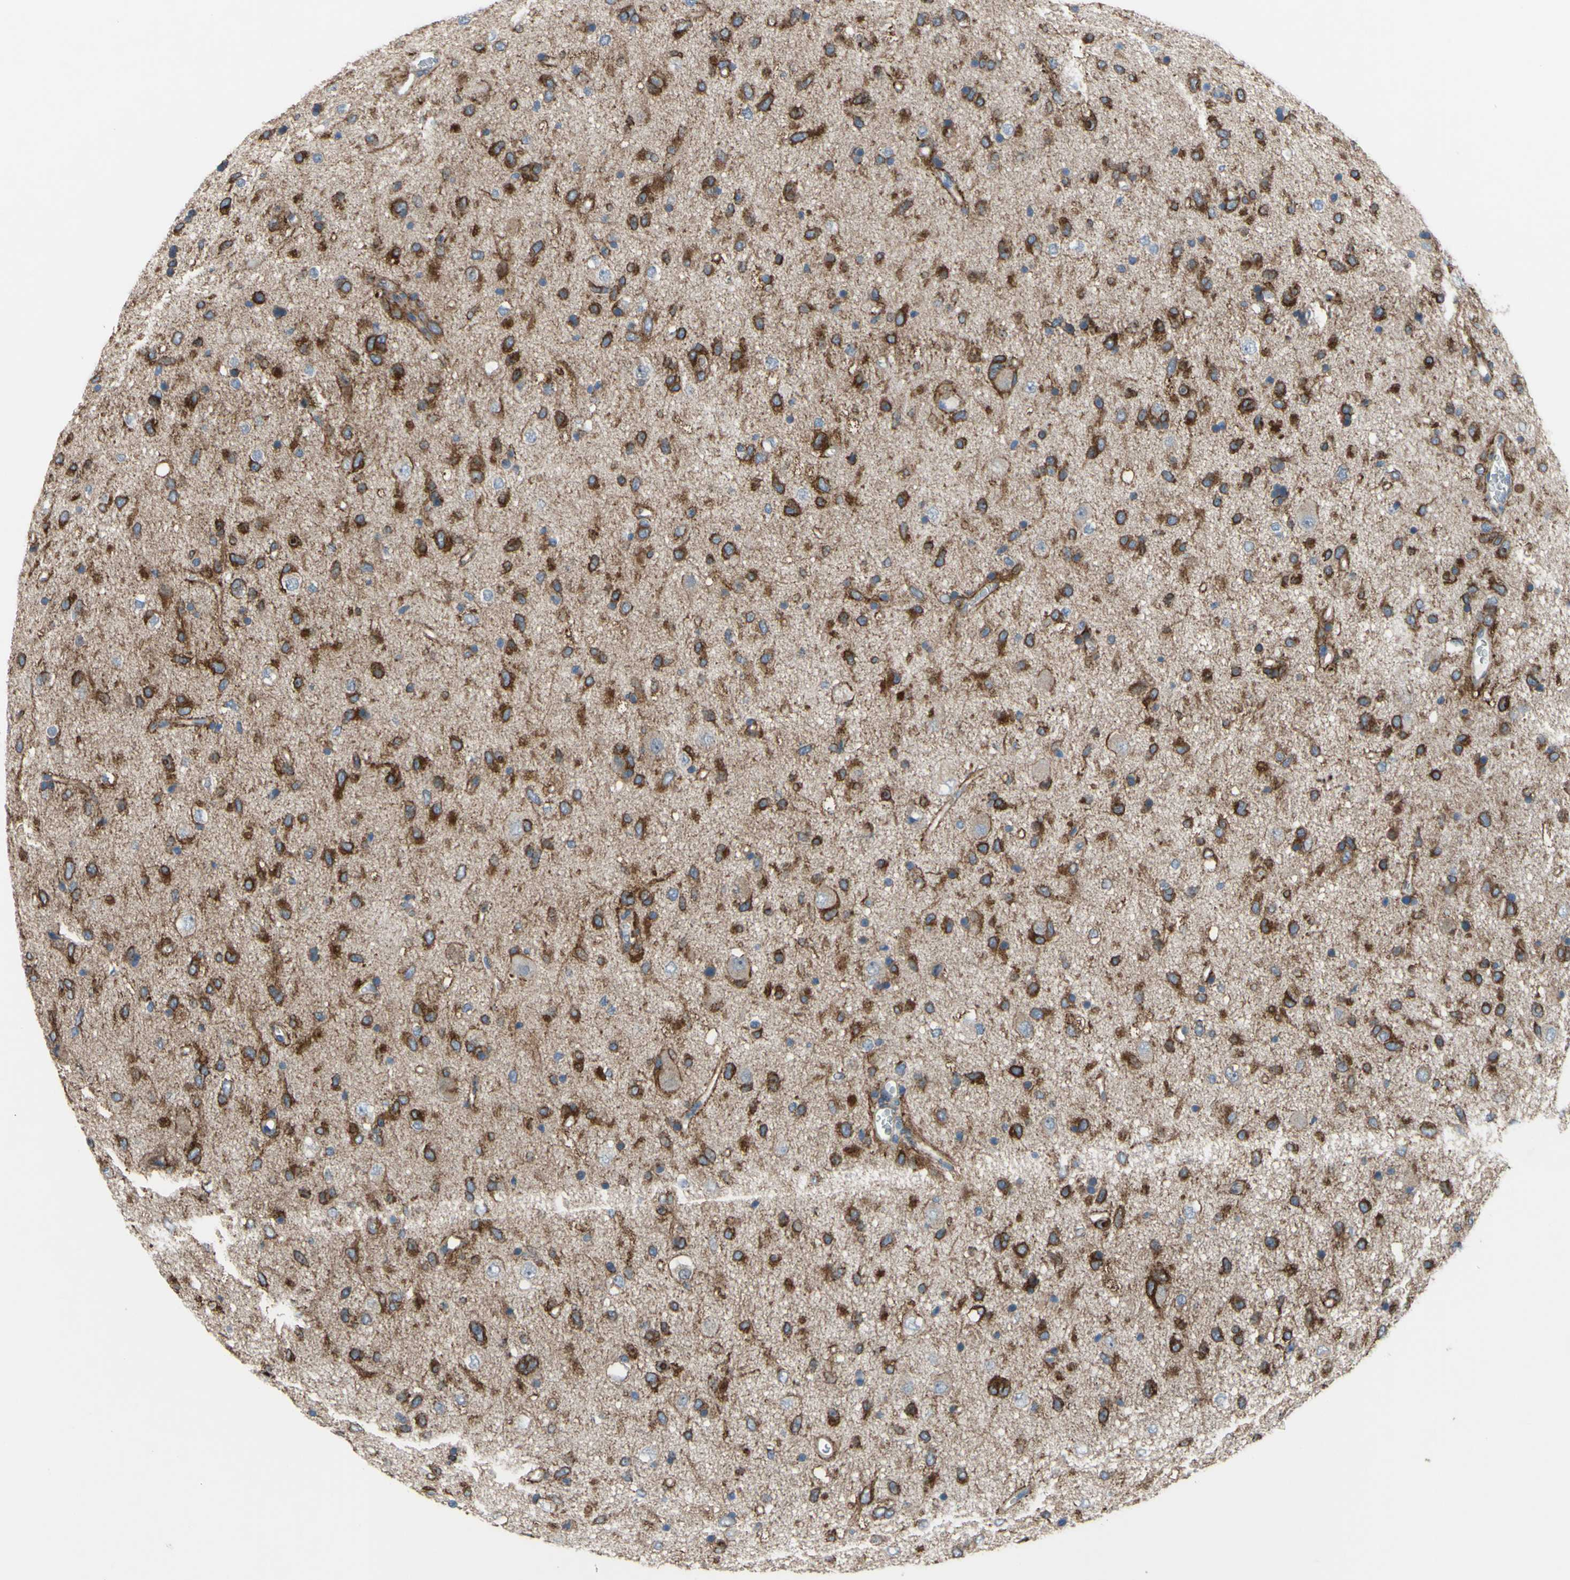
{"staining": {"intensity": "strong", "quantity": ">75%", "location": "cytoplasmic/membranous"}, "tissue": "glioma", "cell_type": "Tumor cells", "image_type": "cancer", "snomed": [{"axis": "morphology", "description": "Glioma, malignant, Low grade"}, {"axis": "topography", "description": "Brain"}], "caption": "Human glioma stained with a brown dye reveals strong cytoplasmic/membranous positive staining in approximately >75% of tumor cells.", "gene": "GRAMD2B", "patient": {"sex": "male", "age": 77}}